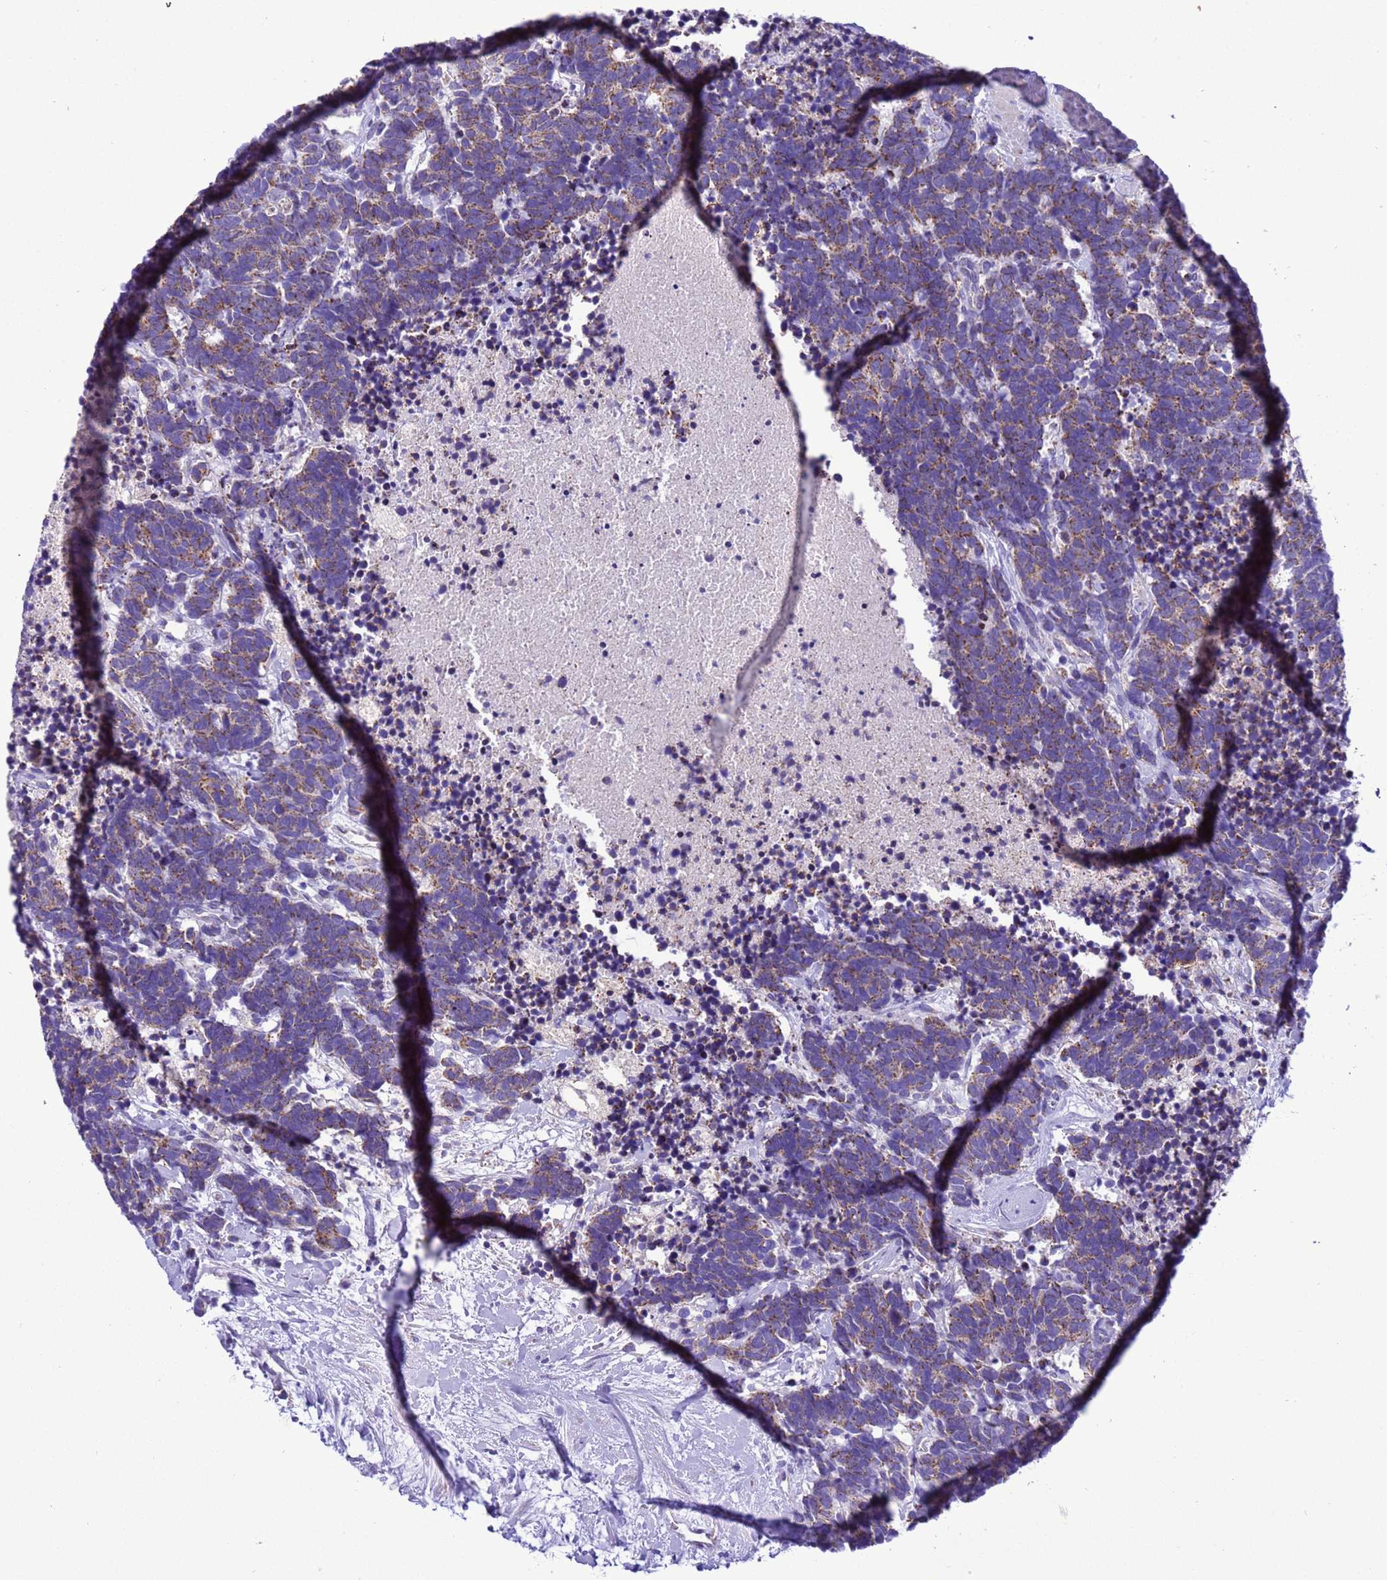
{"staining": {"intensity": "weak", "quantity": "25%-75%", "location": "cytoplasmic/membranous"}, "tissue": "carcinoid", "cell_type": "Tumor cells", "image_type": "cancer", "snomed": [{"axis": "morphology", "description": "Carcinoma, NOS"}, {"axis": "morphology", "description": "Carcinoid, malignant, NOS"}, {"axis": "topography", "description": "Prostate"}], "caption": "Immunohistochemistry micrograph of carcinoid (malignant) stained for a protein (brown), which displays low levels of weak cytoplasmic/membranous expression in about 25%-75% of tumor cells.", "gene": "CCDC191", "patient": {"sex": "male", "age": 57}}